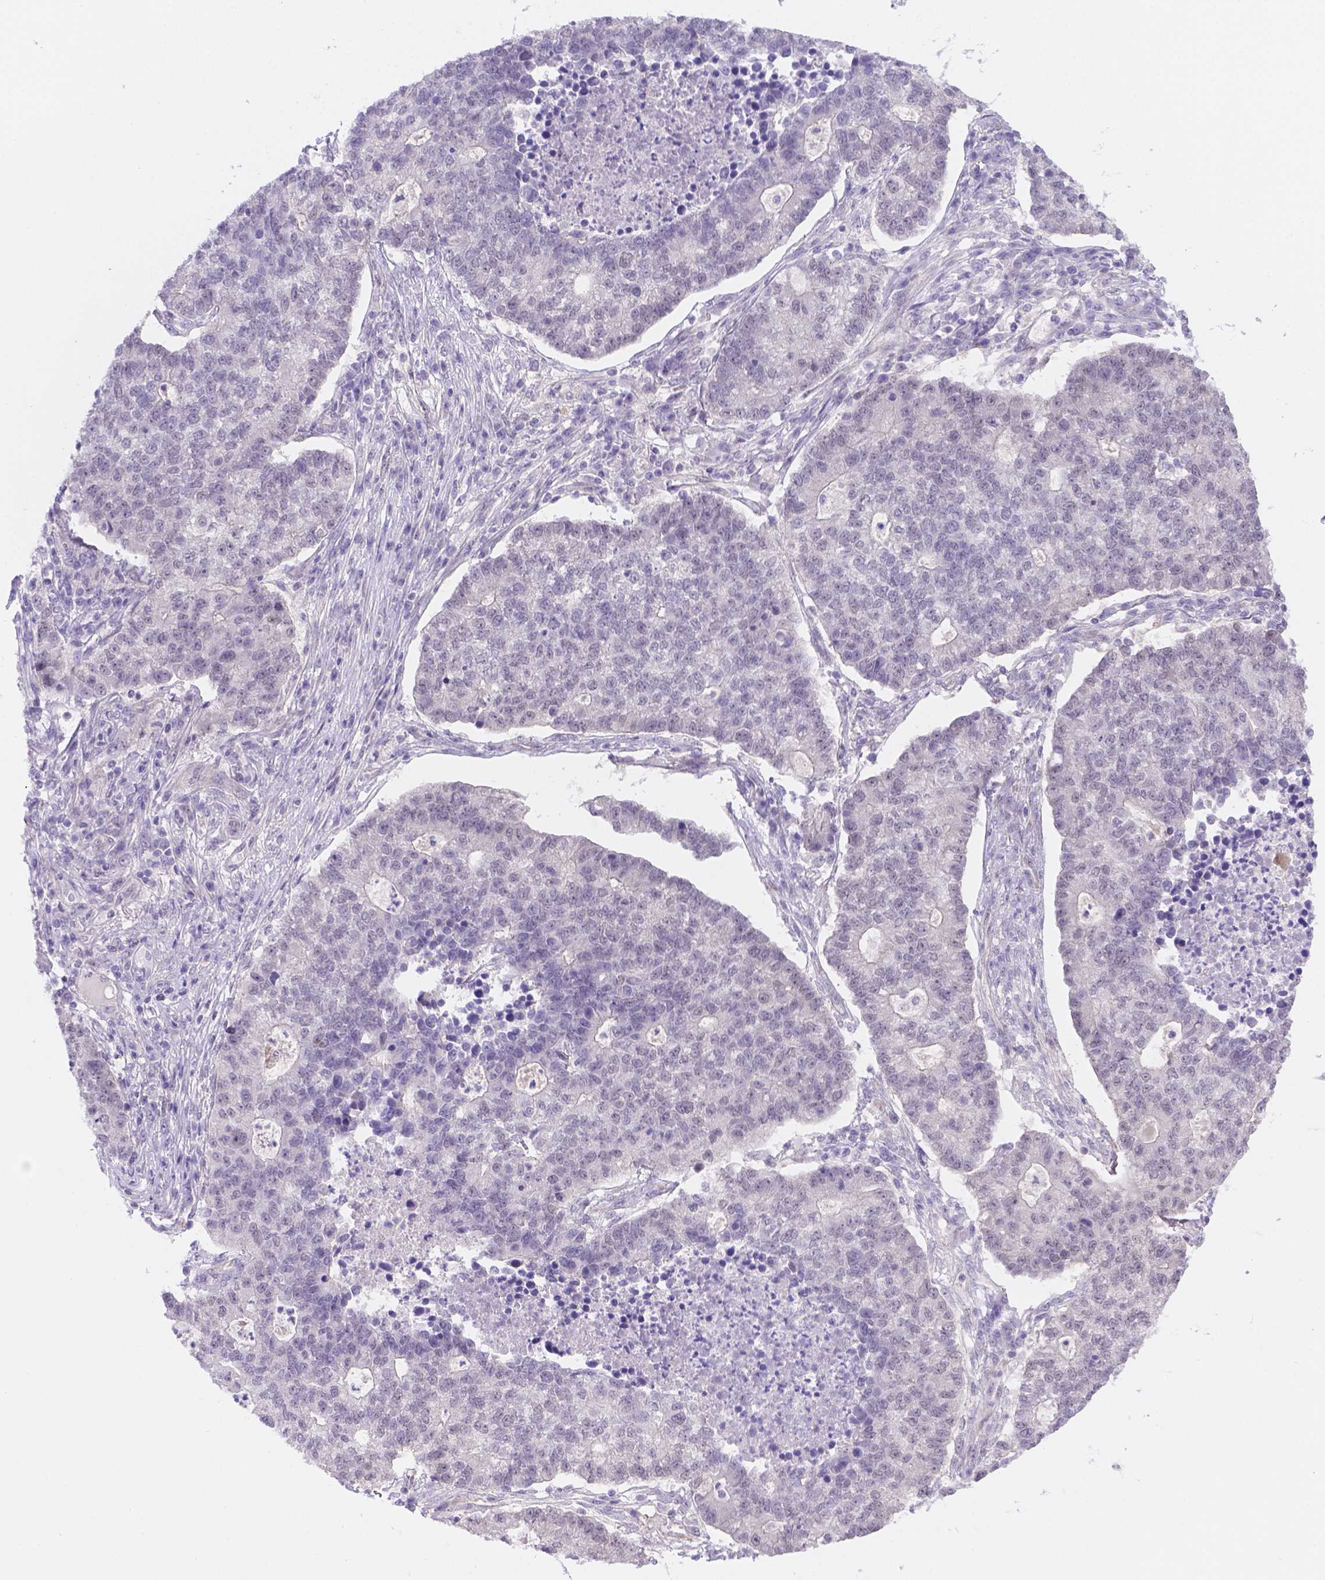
{"staining": {"intensity": "negative", "quantity": "none", "location": "none"}, "tissue": "lung cancer", "cell_type": "Tumor cells", "image_type": "cancer", "snomed": [{"axis": "morphology", "description": "Adenocarcinoma, NOS"}, {"axis": "topography", "description": "Lung"}], "caption": "This is an IHC photomicrograph of adenocarcinoma (lung). There is no positivity in tumor cells.", "gene": "NXPE2", "patient": {"sex": "male", "age": 57}}